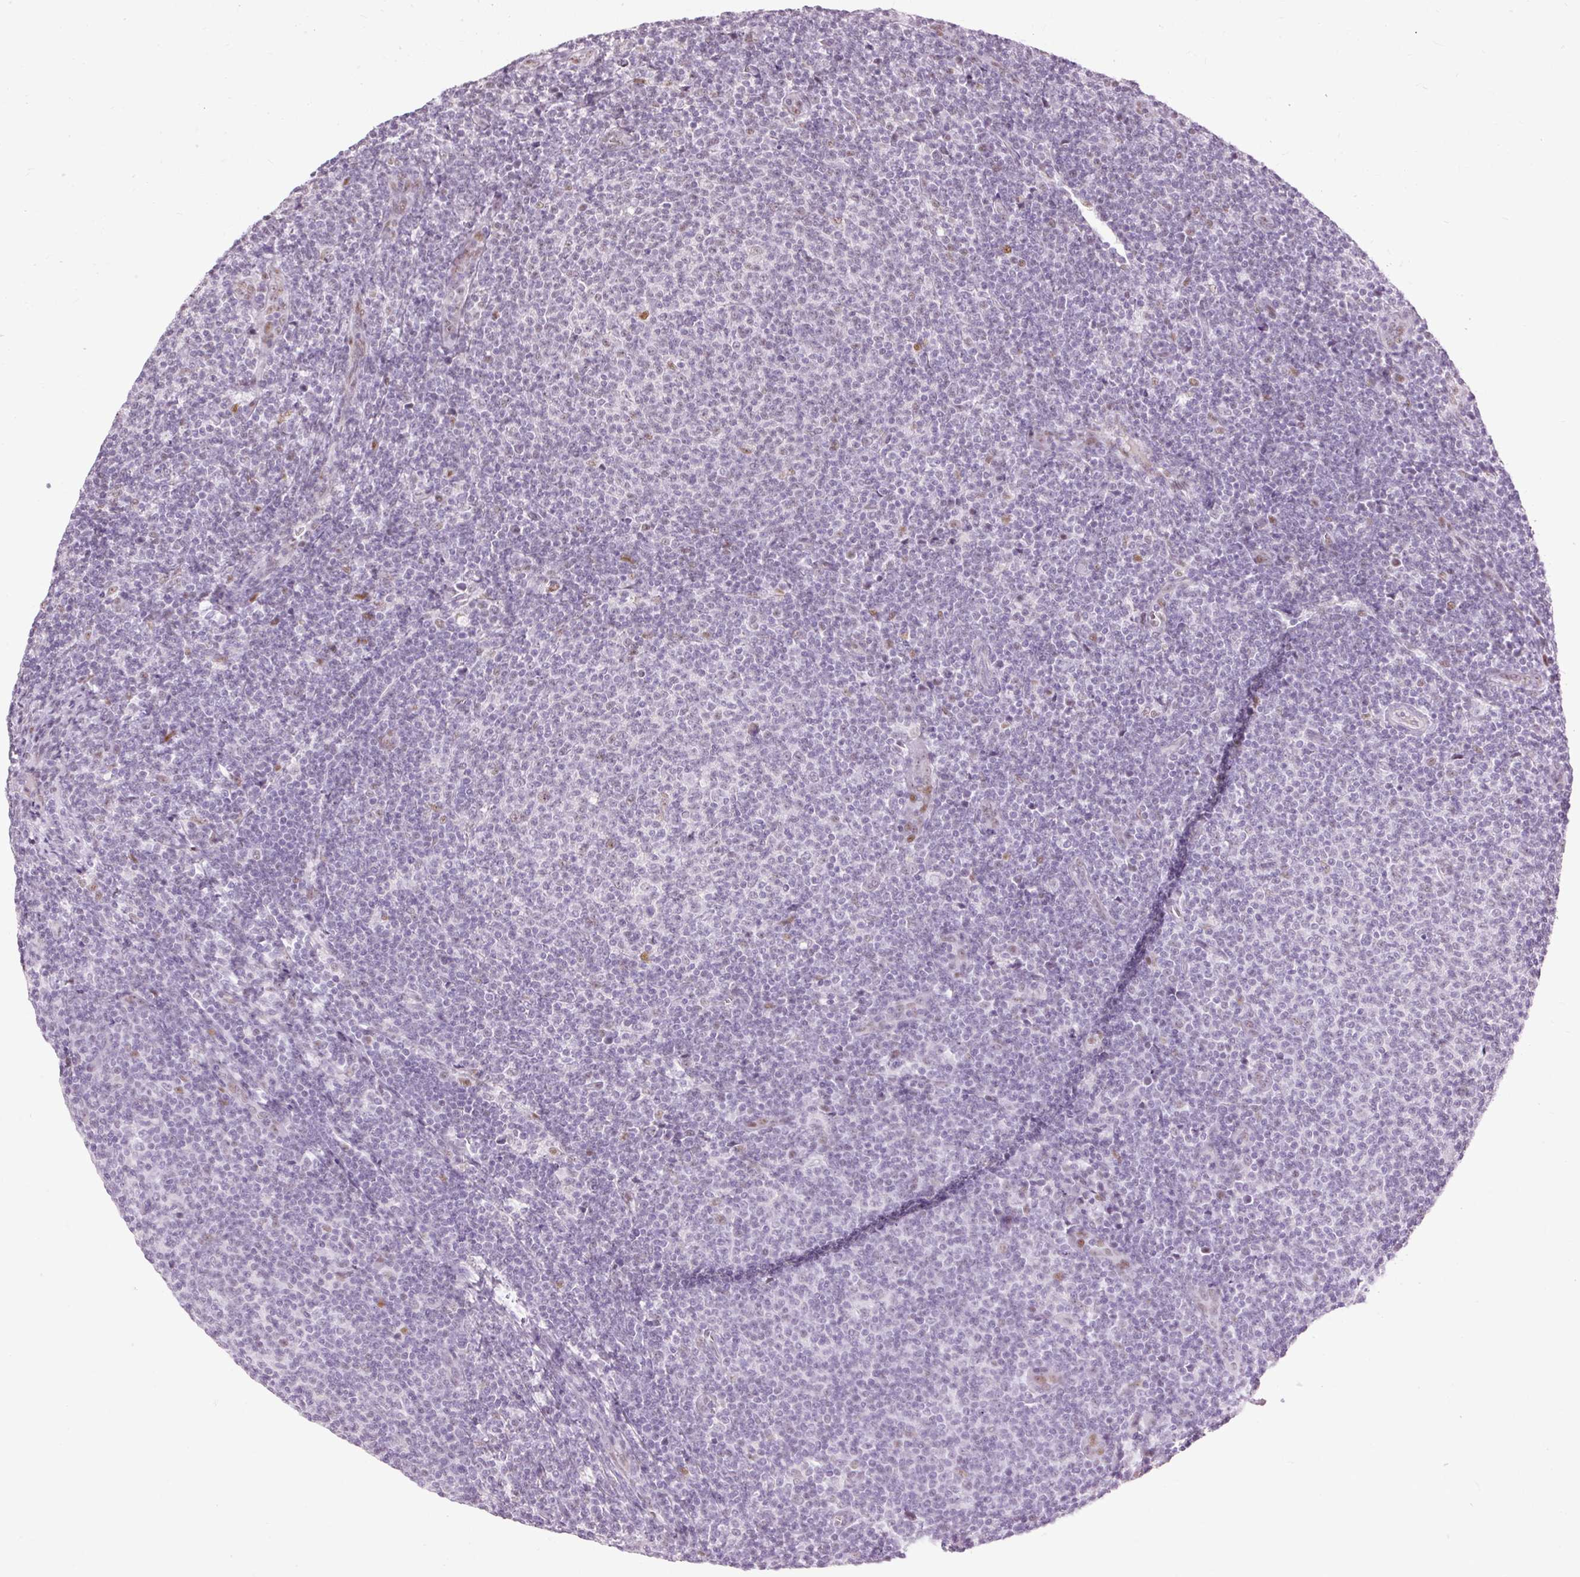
{"staining": {"intensity": "negative", "quantity": "none", "location": "none"}, "tissue": "lymphoma", "cell_type": "Tumor cells", "image_type": "cancer", "snomed": [{"axis": "morphology", "description": "Malignant lymphoma, non-Hodgkin's type, Low grade"}, {"axis": "topography", "description": "Lymph node"}], "caption": "Immunohistochemistry (IHC) of human lymphoma reveals no expression in tumor cells. (DAB immunohistochemistry with hematoxylin counter stain).", "gene": "PDE6B", "patient": {"sex": "male", "age": 66}}